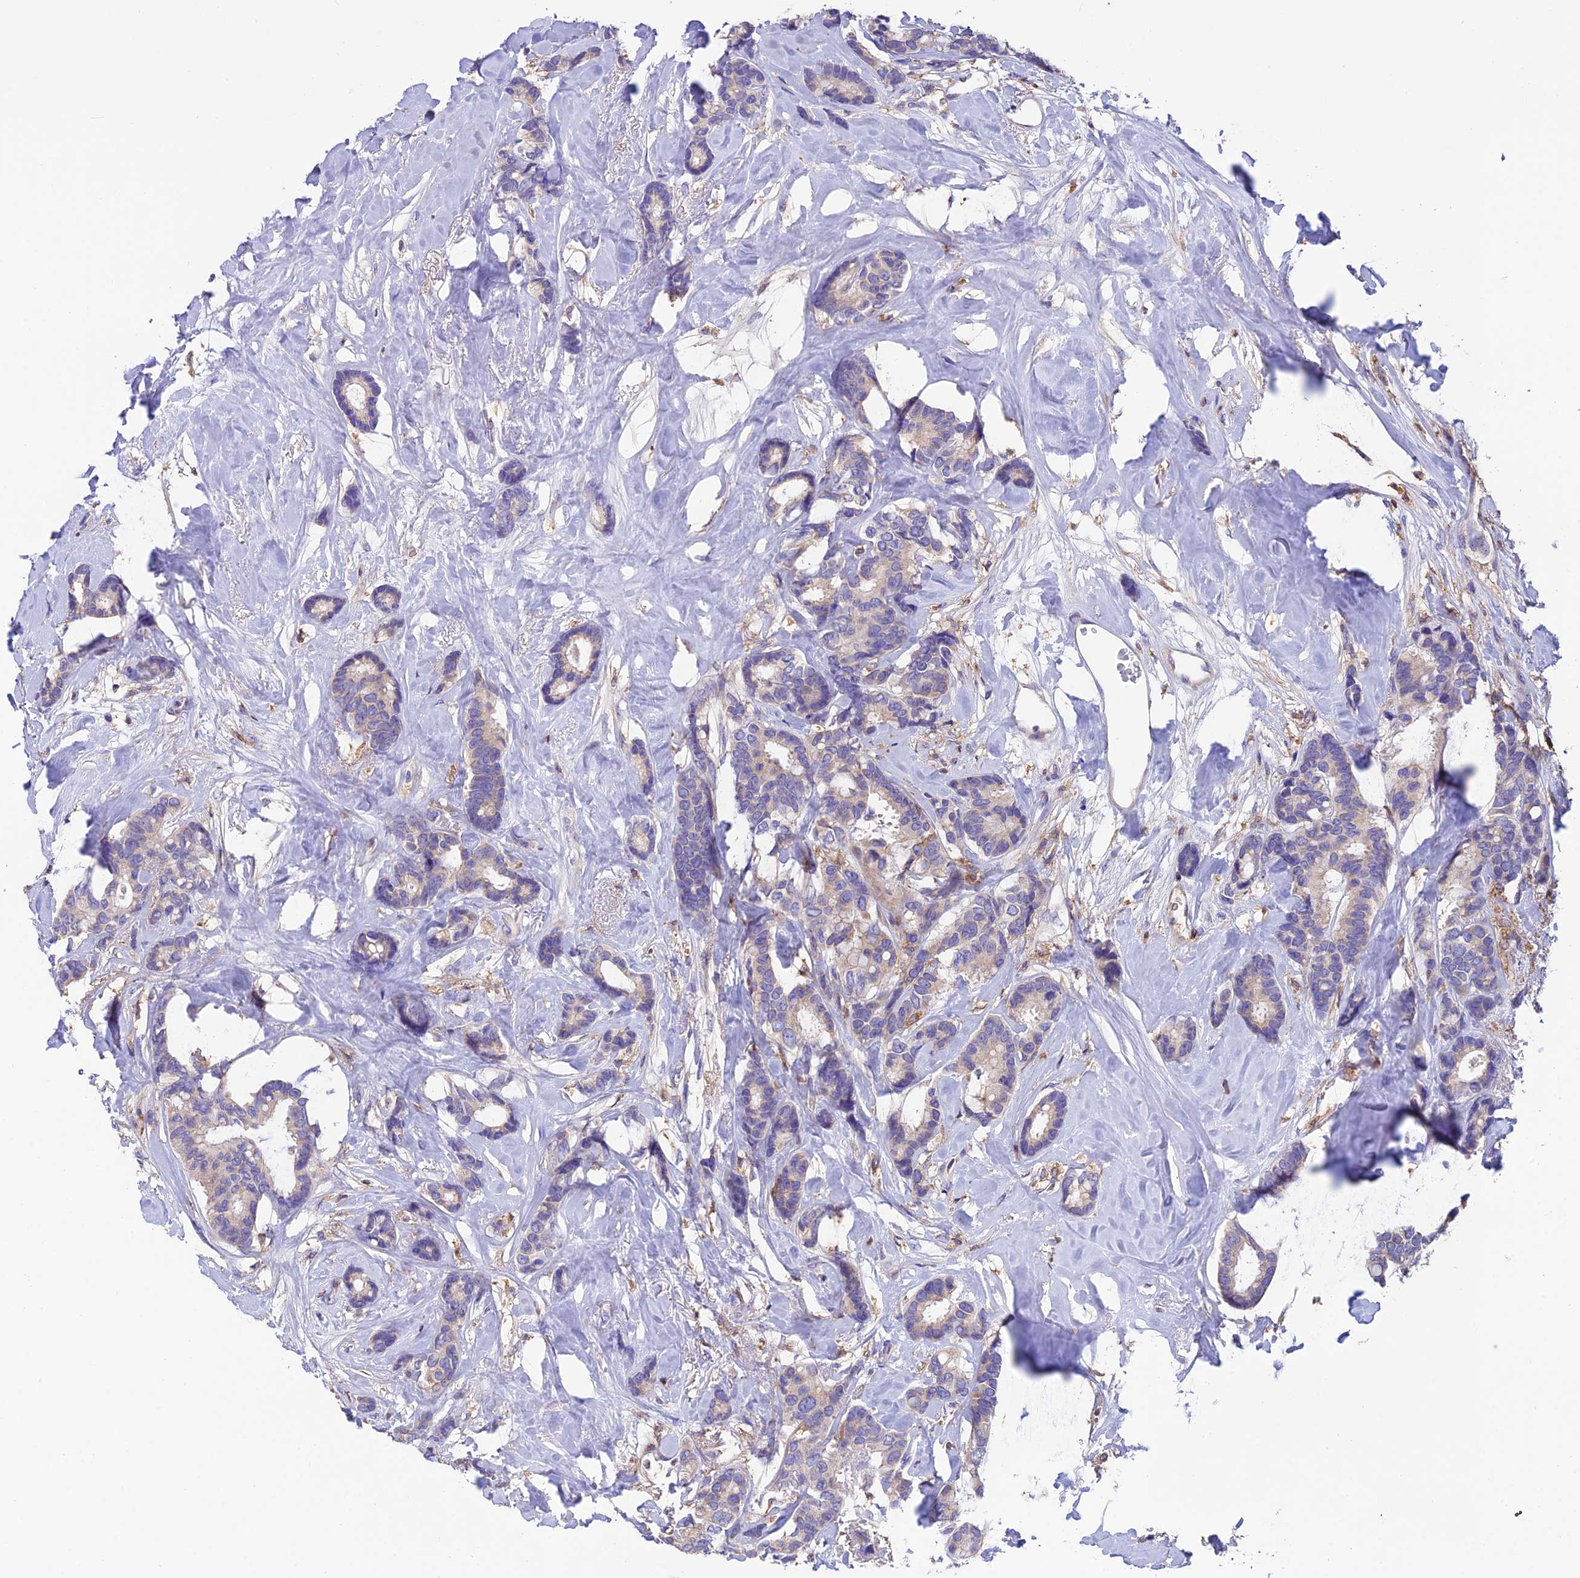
{"staining": {"intensity": "negative", "quantity": "none", "location": "none"}, "tissue": "breast cancer", "cell_type": "Tumor cells", "image_type": "cancer", "snomed": [{"axis": "morphology", "description": "Duct carcinoma"}, {"axis": "topography", "description": "Breast"}], "caption": "Immunohistochemistry (IHC) of breast cancer (intraductal carcinoma) demonstrates no expression in tumor cells.", "gene": "LPXN", "patient": {"sex": "female", "age": 87}}